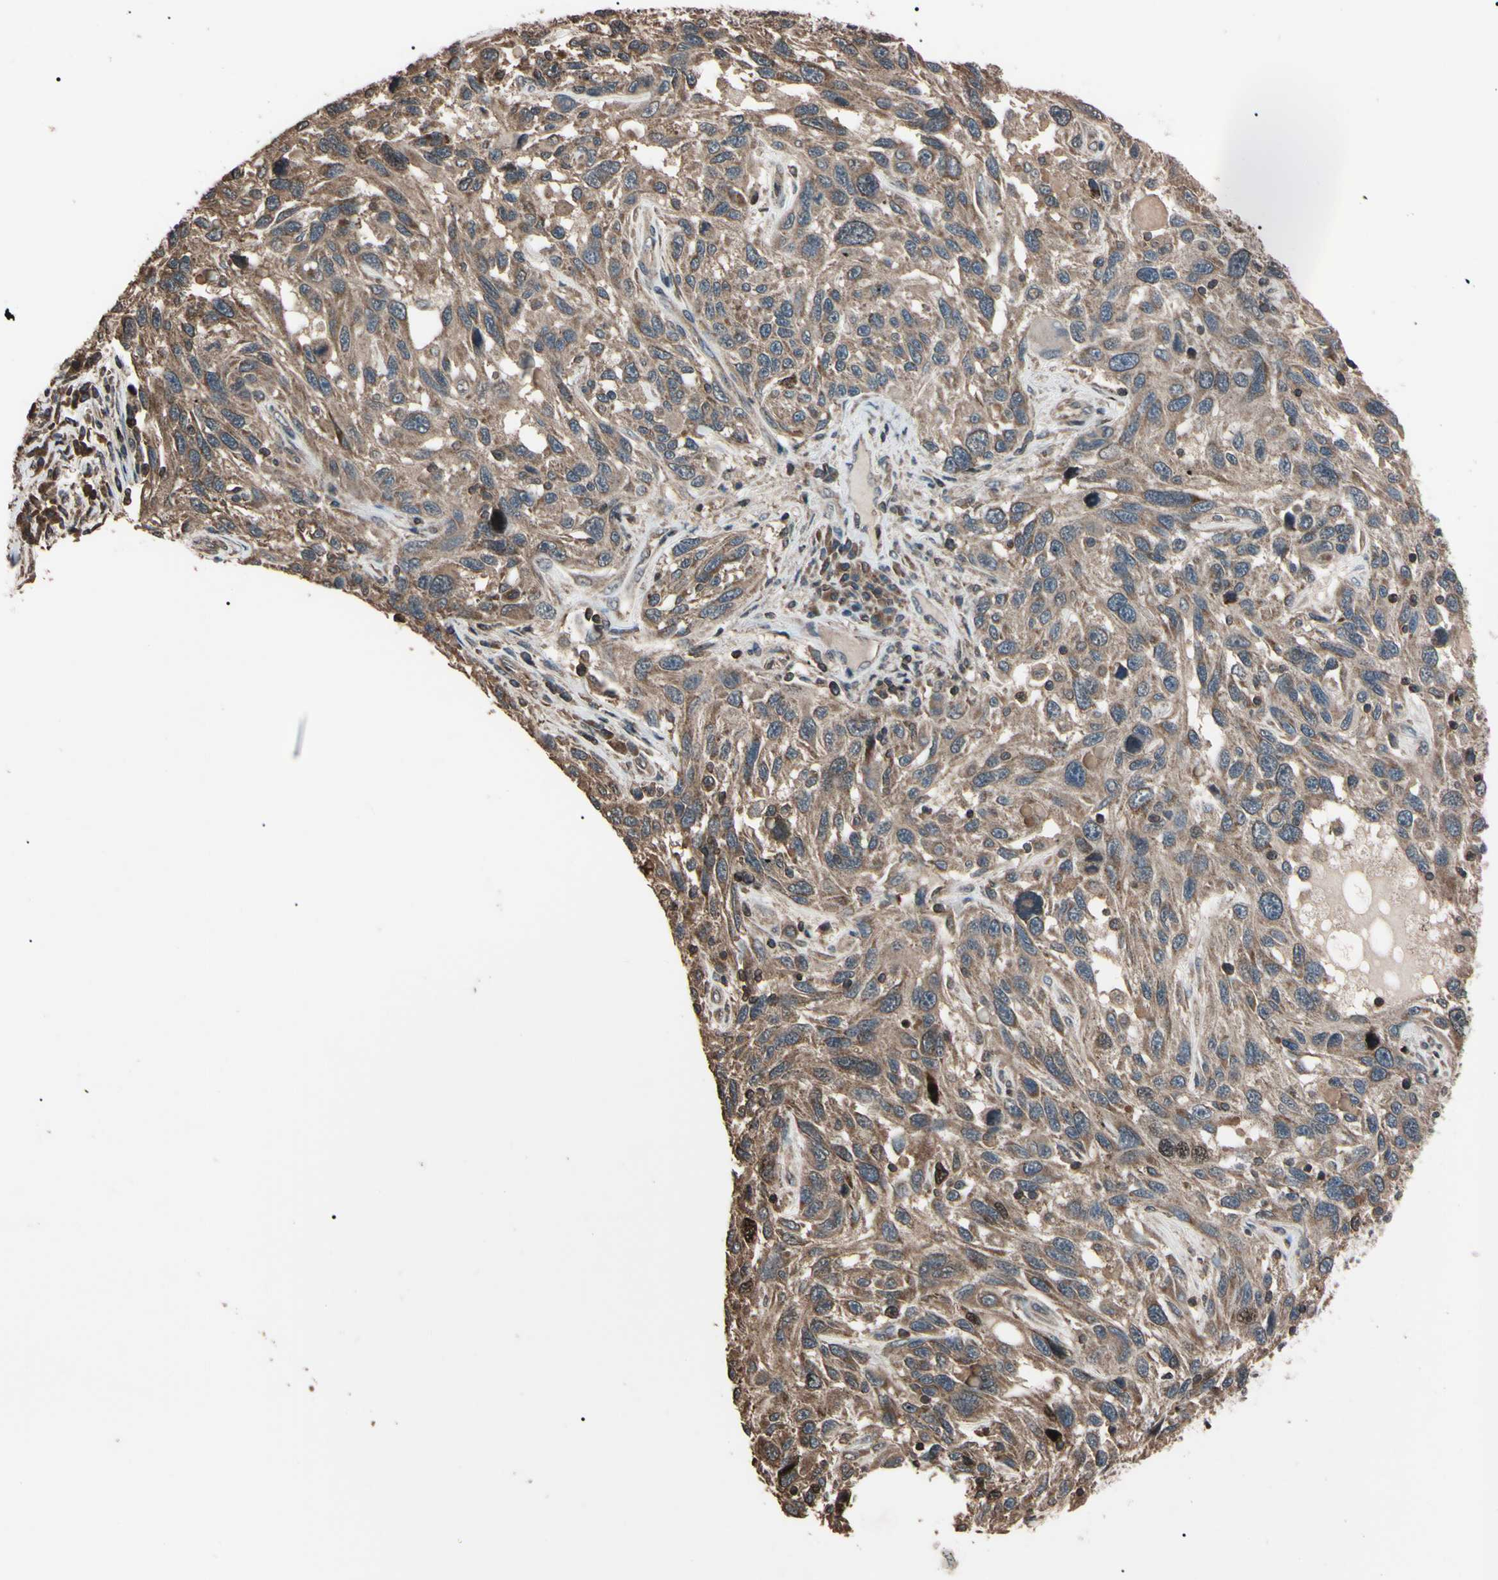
{"staining": {"intensity": "weak", "quantity": ">75%", "location": "cytoplasmic/membranous,nuclear"}, "tissue": "melanoma", "cell_type": "Tumor cells", "image_type": "cancer", "snomed": [{"axis": "morphology", "description": "Malignant melanoma, NOS"}, {"axis": "topography", "description": "Skin"}], "caption": "Immunohistochemical staining of melanoma exhibits low levels of weak cytoplasmic/membranous and nuclear protein expression in approximately >75% of tumor cells. The protein of interest is stained brown, and the nuclei are stained in blue (DAB IHC with brightfield microscopy, high magnification).", "gene": "TNFRSF1A", "patient": {"sex": "male", "age": 53}}